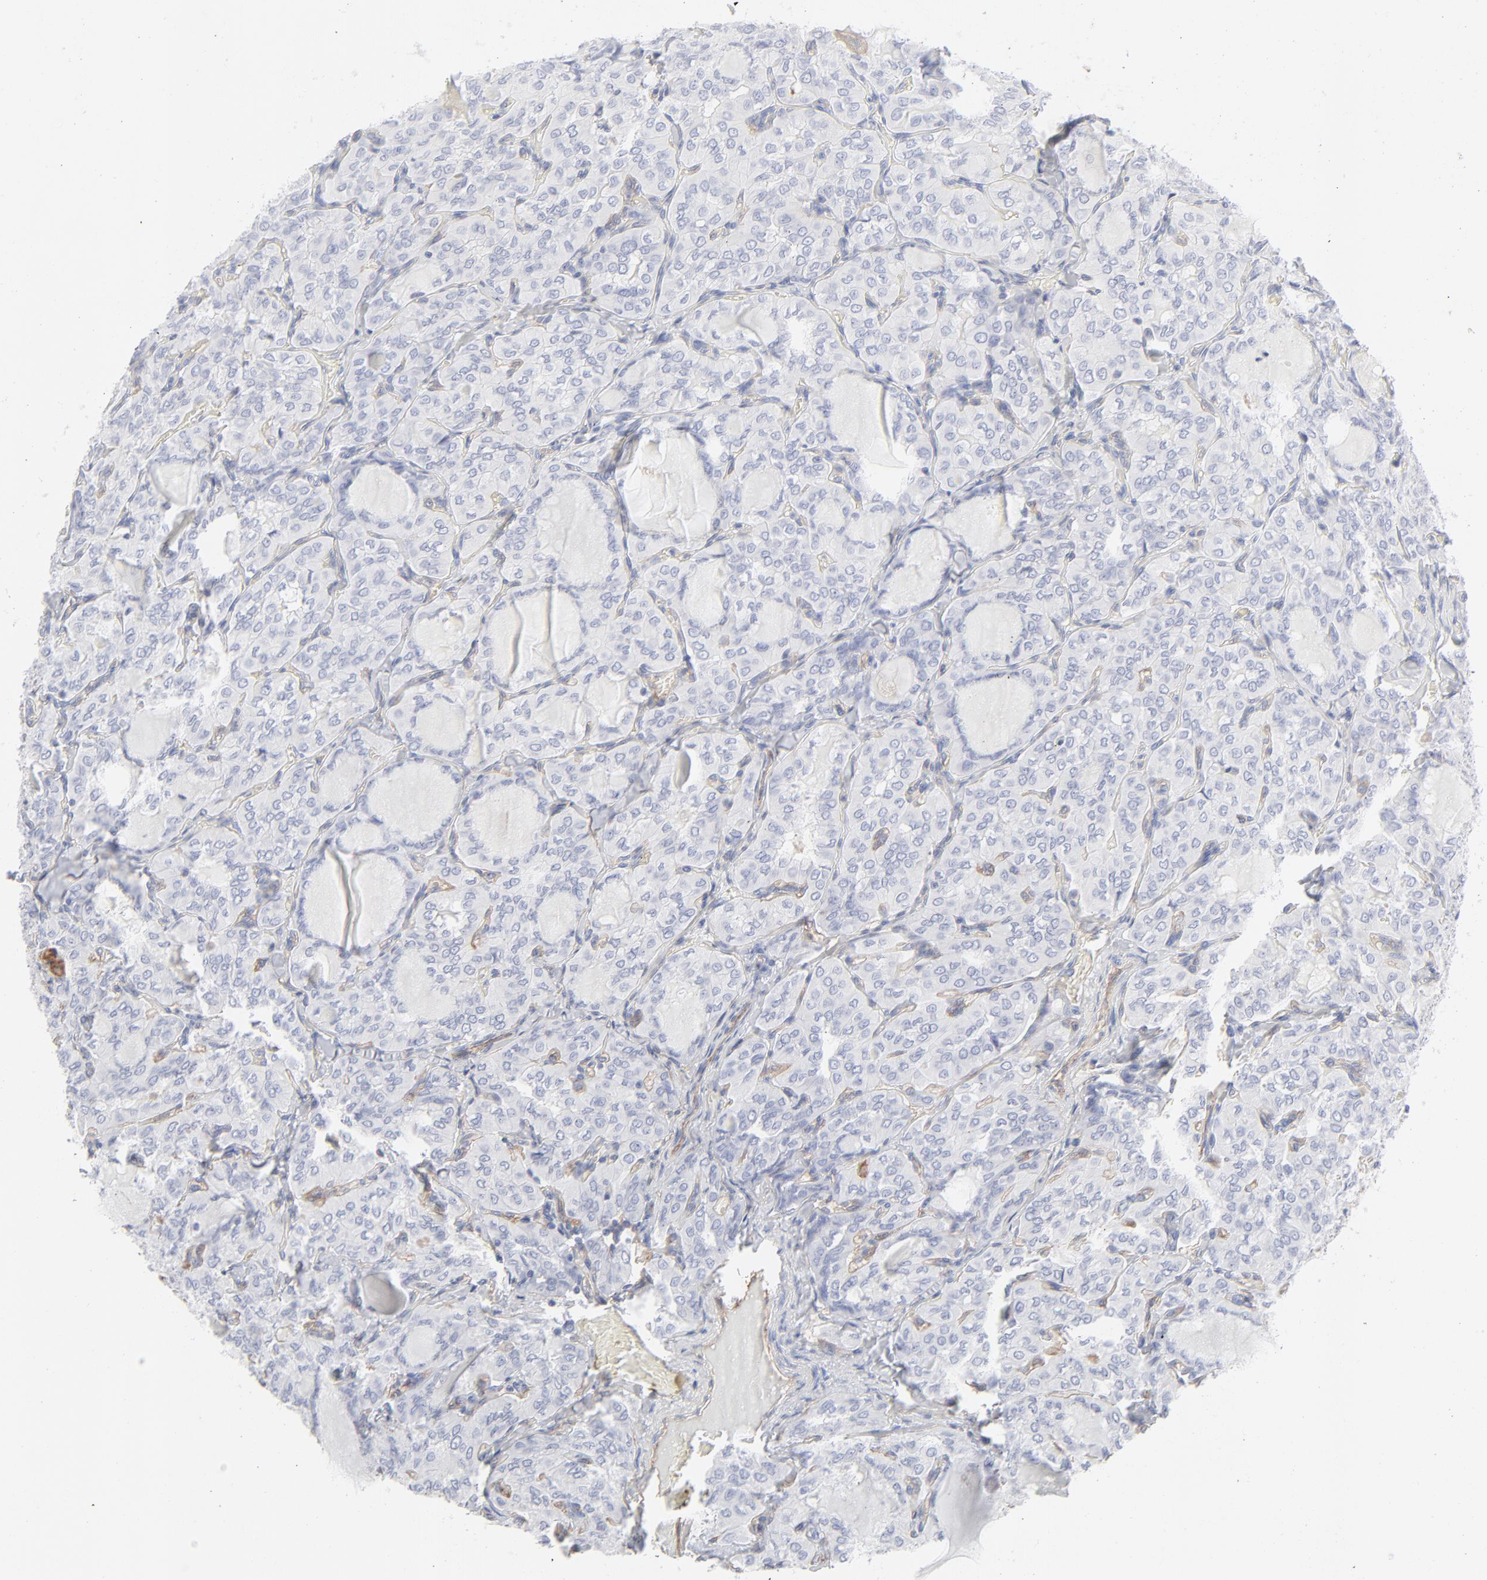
{"staining": {"intensity": "negative", "quantity": "none", "location": "none"}, "tissue": "thyroid cancer", "cell_type": "Tumor cells", "image_type": "cancer", "snomed": [{"axis": "morphology", "description": "Papillary adenocarcinoma, NOS"}, {"axis": "topography", "description": "Thyroid gland"}], "caption": "DAB immunohistochemical staining of papillary adenocarcinoma (thyroid) shows no significant positivity in tumor cells.", "gene": "ITGA5", "patient": {"sex": "male", "age": 20}}